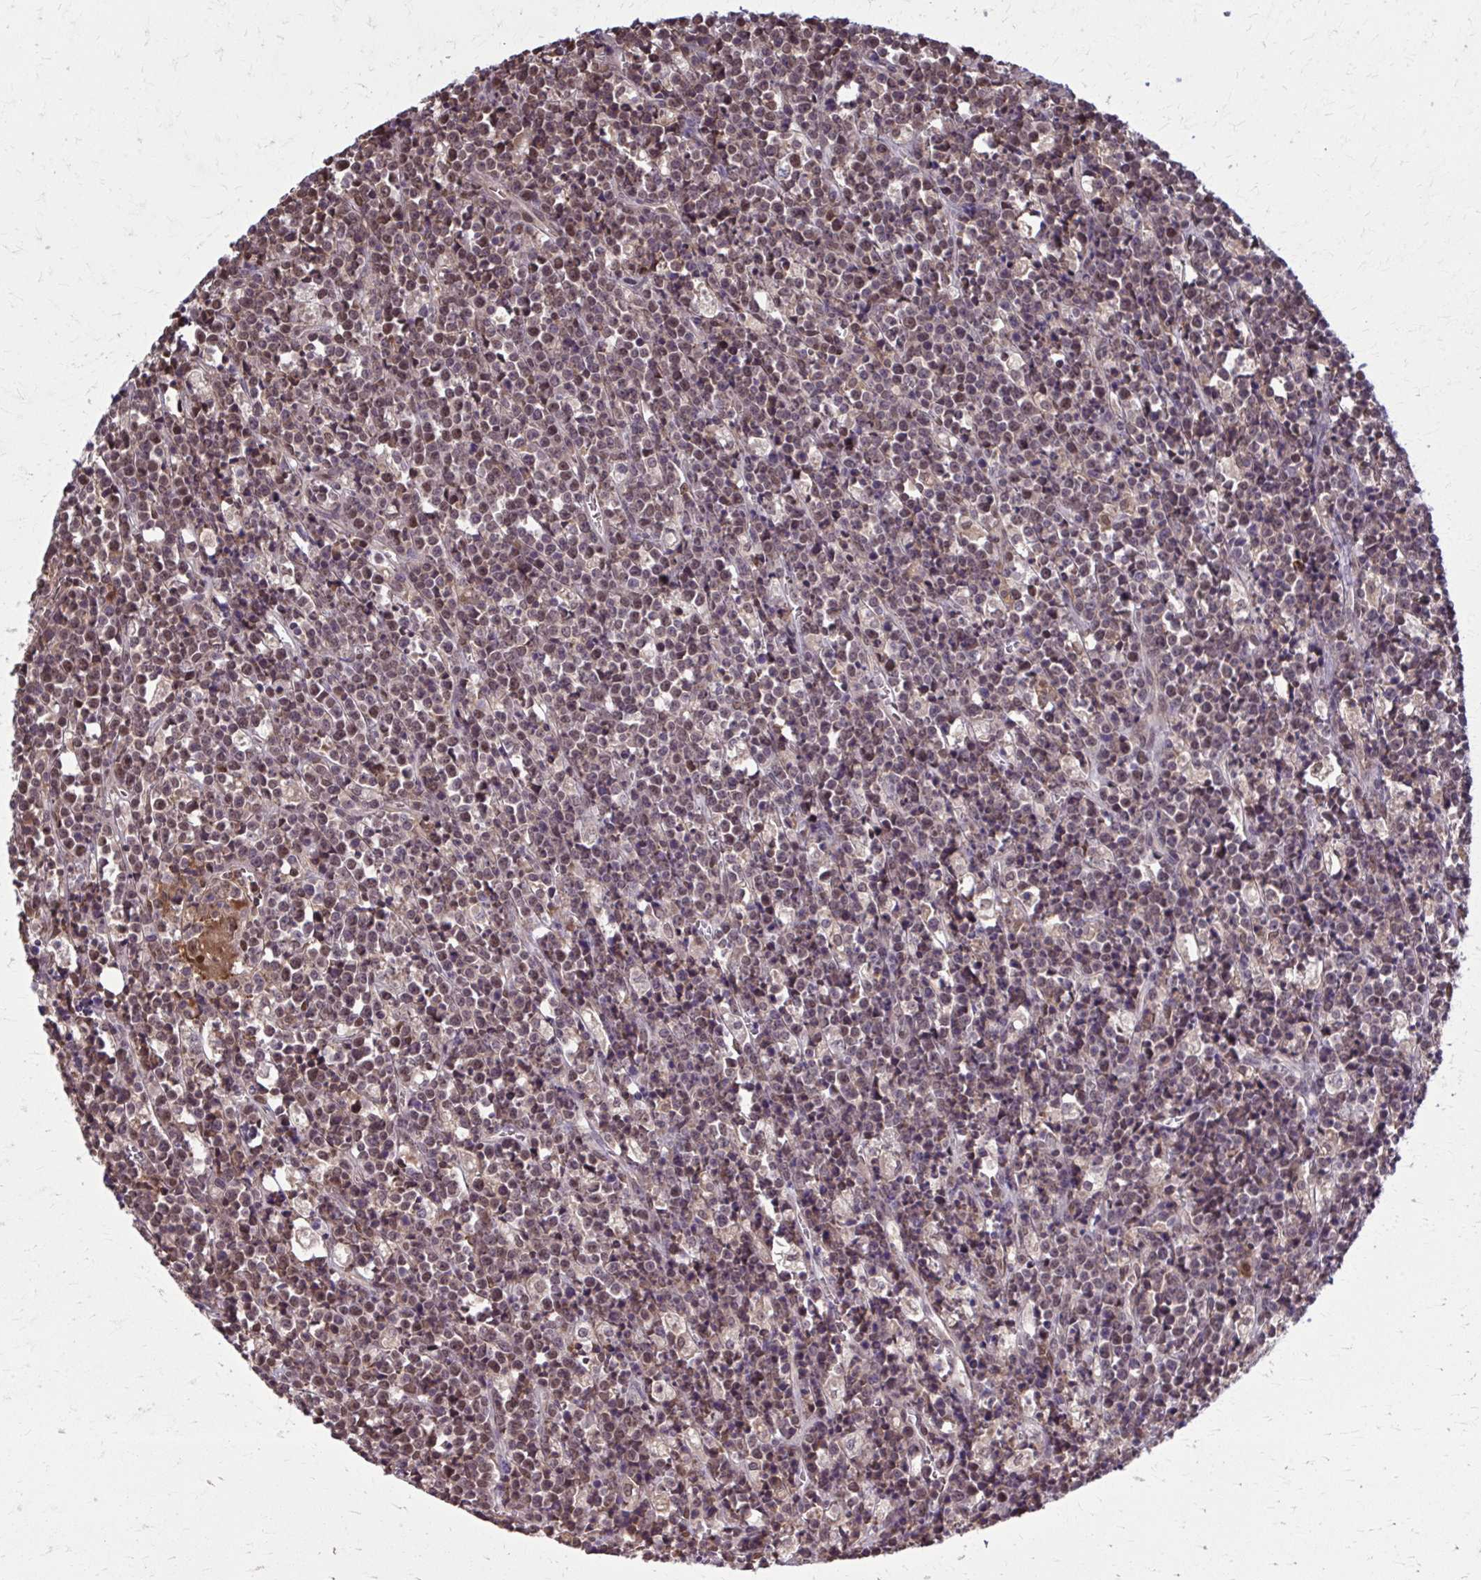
{"staining": {"intensity": "weak", "quantity": "<25%", "location": "nuclear"}, "tissue": "lymphoma", "cell_type": "Tumor cells", "image_type": "cancer", "snomed": [{"axis": "morphology", "description": "Malignant lymphoma, non-Hodgkin's type, High grade"}, {"axis": "topography", "description": "Ovary"}], "caption": "Immunohistochemistry (IHC) micrograph of neoplastic tissue: malignant lymphoma, non-Hodgkin's type (high-grade) stained with DAB (3,3'-diaminobenzidine) shows no significant protein staining in tumor cells. The staining was performed using DAB to visualize the protein expression in brown, while the nuclei were stained in blue with hematoxylin (Magnification: 20x).", "gene": "MDH1", "patient": {"sex": "female", "age": 56}}